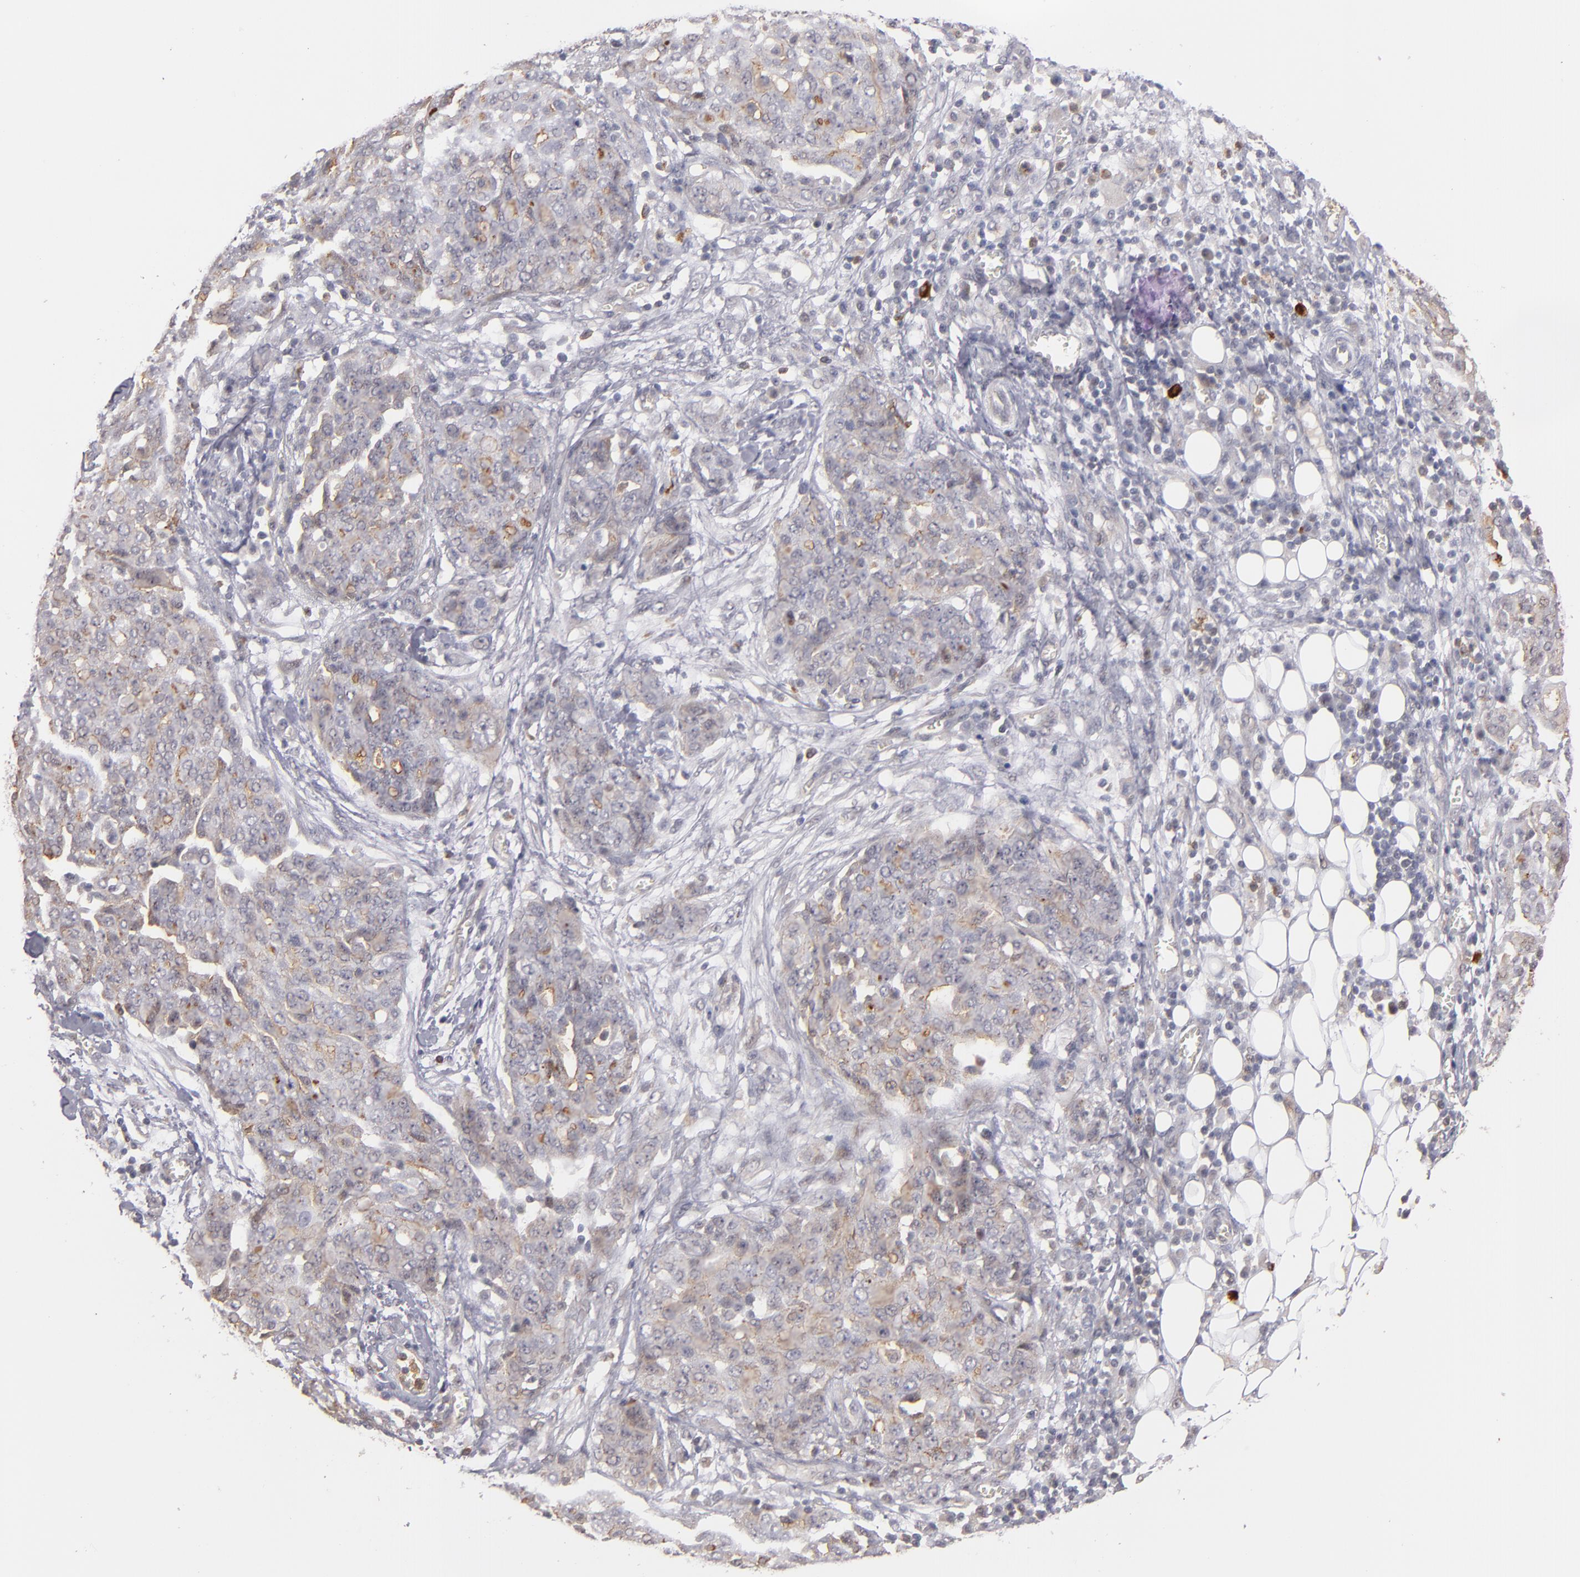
{"staining": {"intensity": "weak", "quantity": ">75%", "location": "cytoplasmic/membranous"}, "tissue": "ovarian cancer", "cell_type": "Tumor cells", "image_type": "cancer", "snomed": [{"axis": "morphology", "description": "Cystadenocarcinoma, serous, NOS"}, {"axis": "topography", "description": "Soft tissue"}, {"axis": "topography", "description": "Ovary"}], "caption": "Serous cystadenocarcinoma (ovarian) stained with immunohistochemistry reveals weak cytoplasmic/membranous positivity in about >75% of tumor cells. The staining is performed using DAB brown chromogen to label protein expression. The nuclei are counter-stained blue using hematoxylin.", "gene": "STX3", "patient": {"sex": "female", "age": 57}}